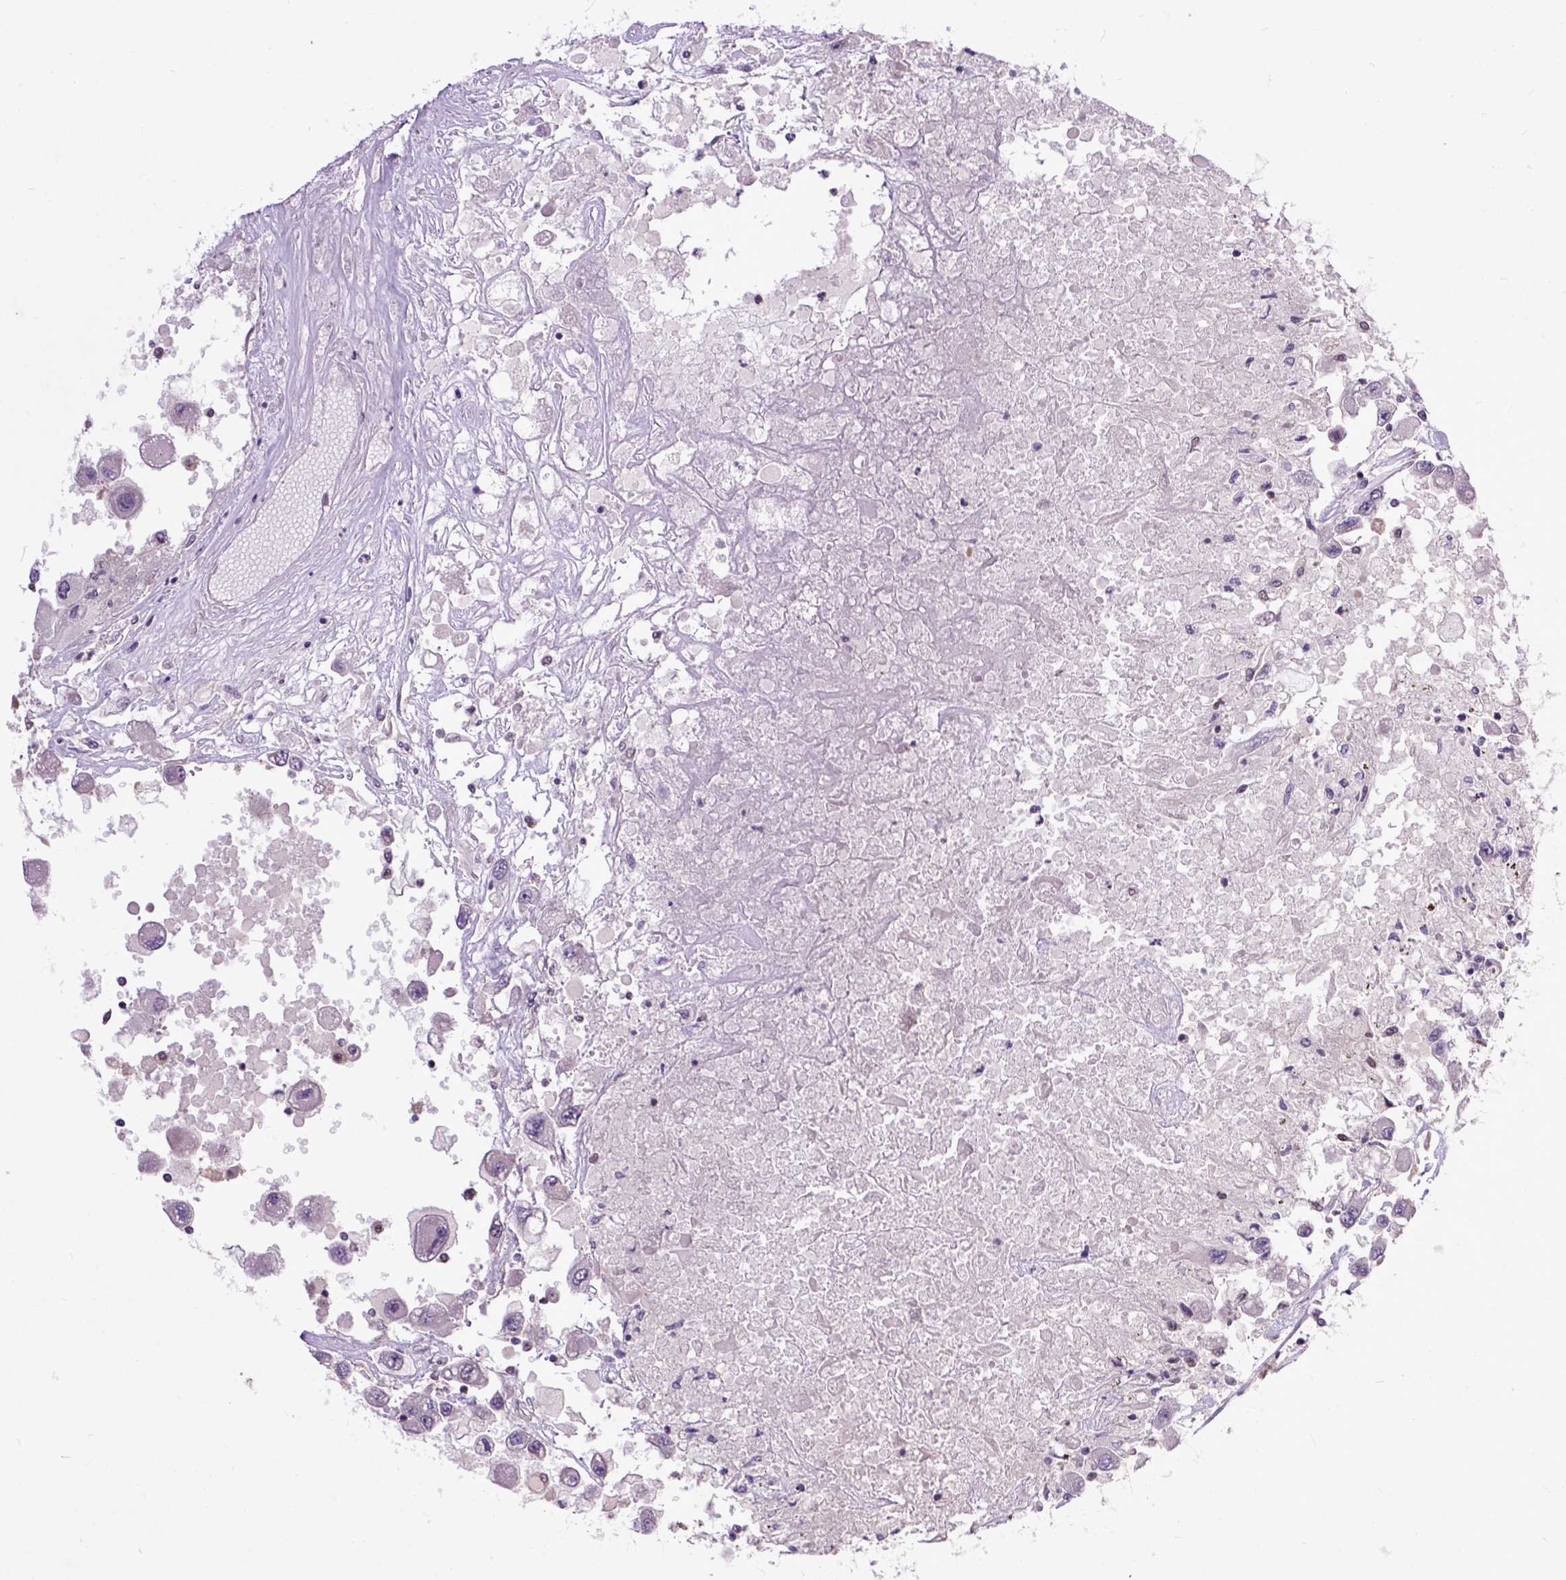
{"staining": {"intensity": "negative", "quantity": "none", "location": "none"}, "tissue": "renal cancer", "cell_type": "Tumor cells", "image_type": "cancer", "snomed": [{"axis": "morphology", "description": "Adenocarcinoma, NOS"}, {"axis": "topography", "description": "Kidney"}], "caption": "The immunohistochemistry (IHC) photomicrograph has no significant staining in tumor cells of adenocarcinoma (renal) tissue.", "gene": "RCC2", "patient": {"sex": "female", "age": 67}}